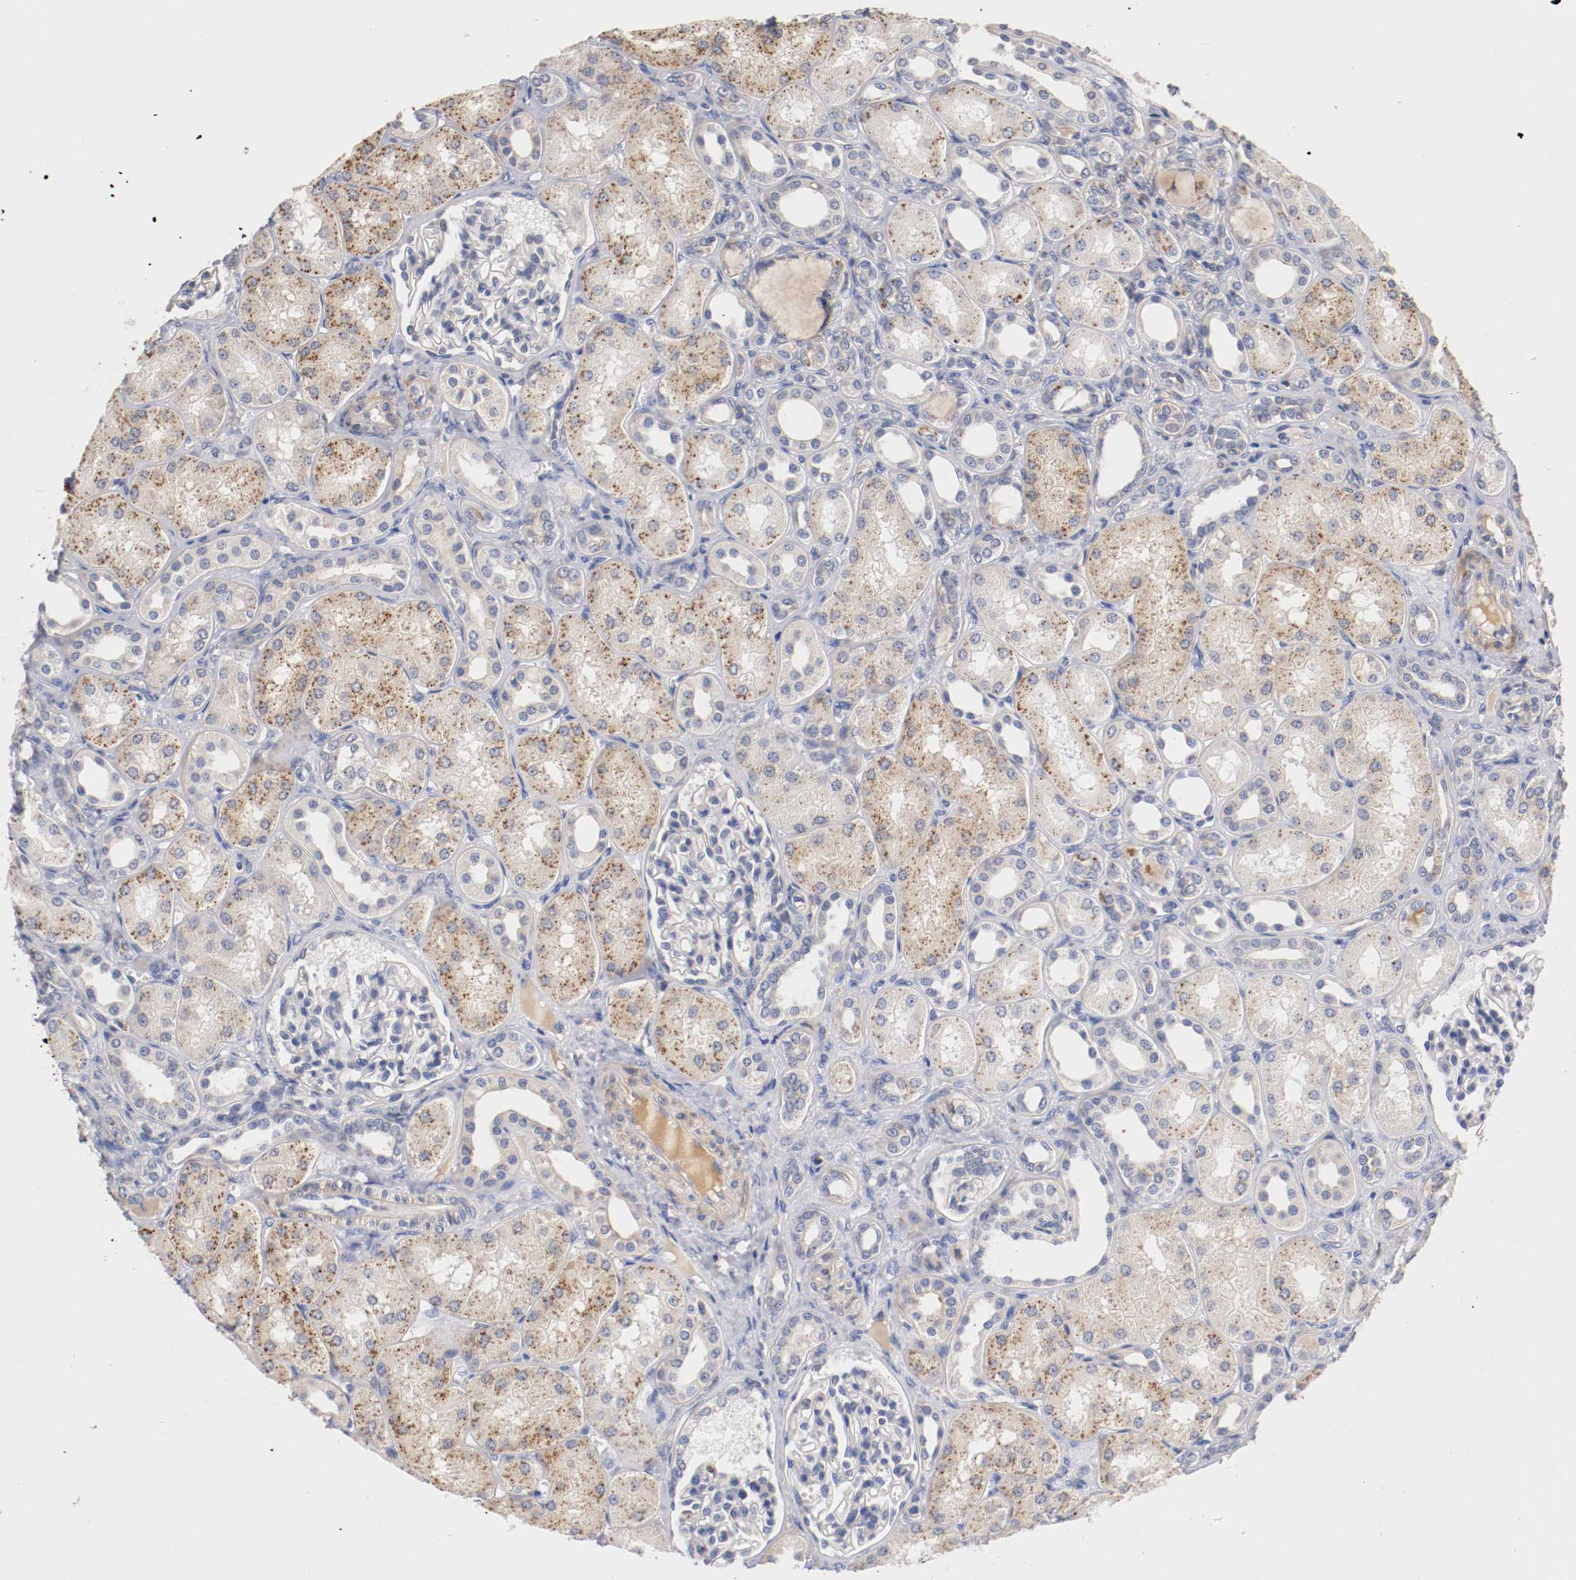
{"staining": {"intensity": "negative", "quantity": "none", "location": "none"}, "tissue": "kidney", "cell_type": "Cells in glomeruli", "image_type": "normal", "snomed": [{"axis": "morphology", "description": "Normal tissue, NOS"}, {"axis": "topography", "description": "Kidney"}], "caption": "Immunohistochemical staining of normal human kidney displays no significant positivity in cells in glomeruli. Nuclei are stained in blue.", "gene": "SEMA5A", "patient": {"sex": "male", "age": 7}}